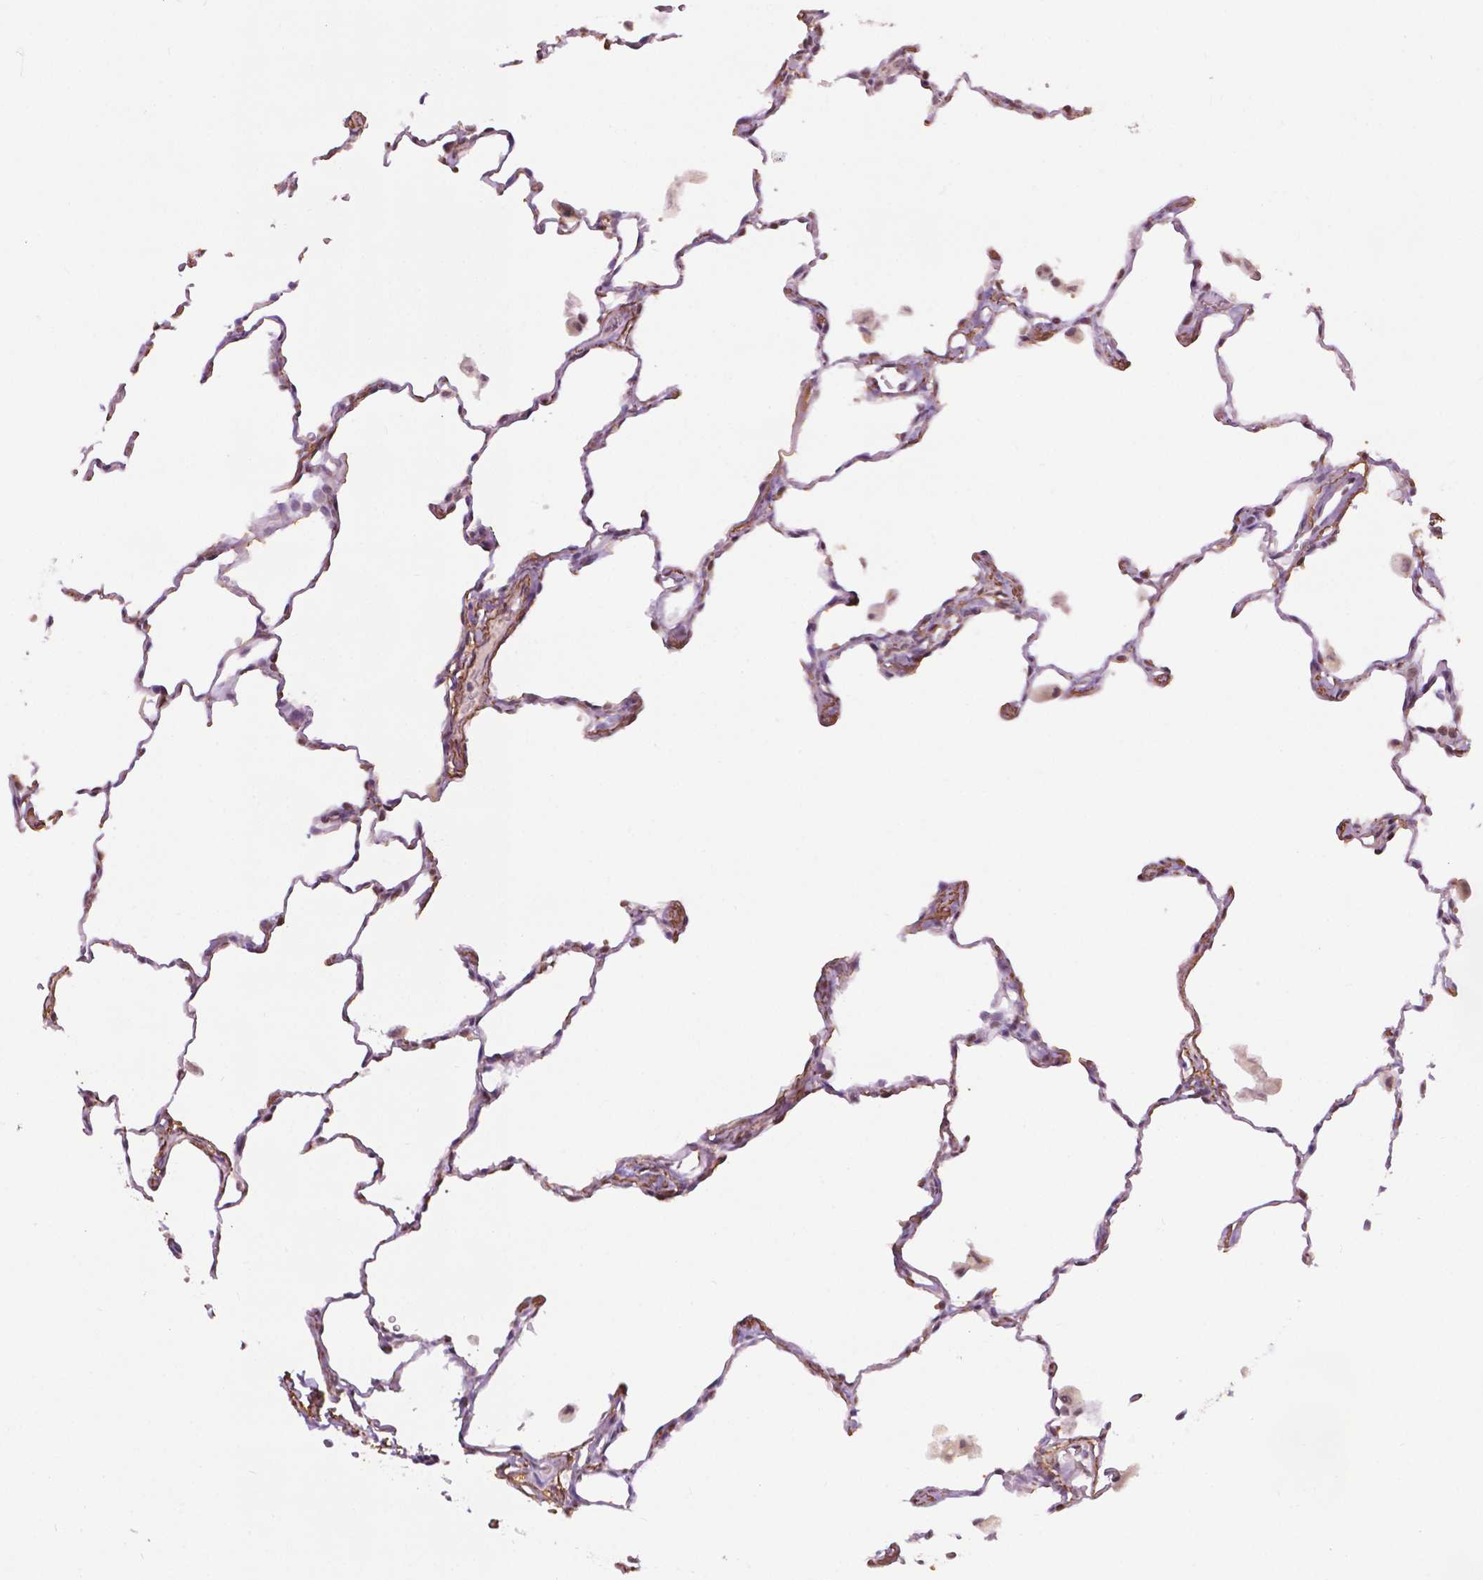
{"staining": {"intensity": "moderate", "quantity": "25%-75%", "location": "nuclear"}, "tissue": "lung", "cell_type": "Alveolar cells", "image_type": "normal", "snomed": [{"axis": "morphology", "description": "Normal tissue, NOS"}, {"axis": "topography", "description": "Lung"}], "caption": "Immunohistochemistry (DAB (3,3'-diaminobenzidine)) staining of normal lung displays moderate nuclear protein staining in approximately 25%-75% of alveolar cells.", "gene": "UBQLN4", "patient": {"sex": "female", "age": 47}}